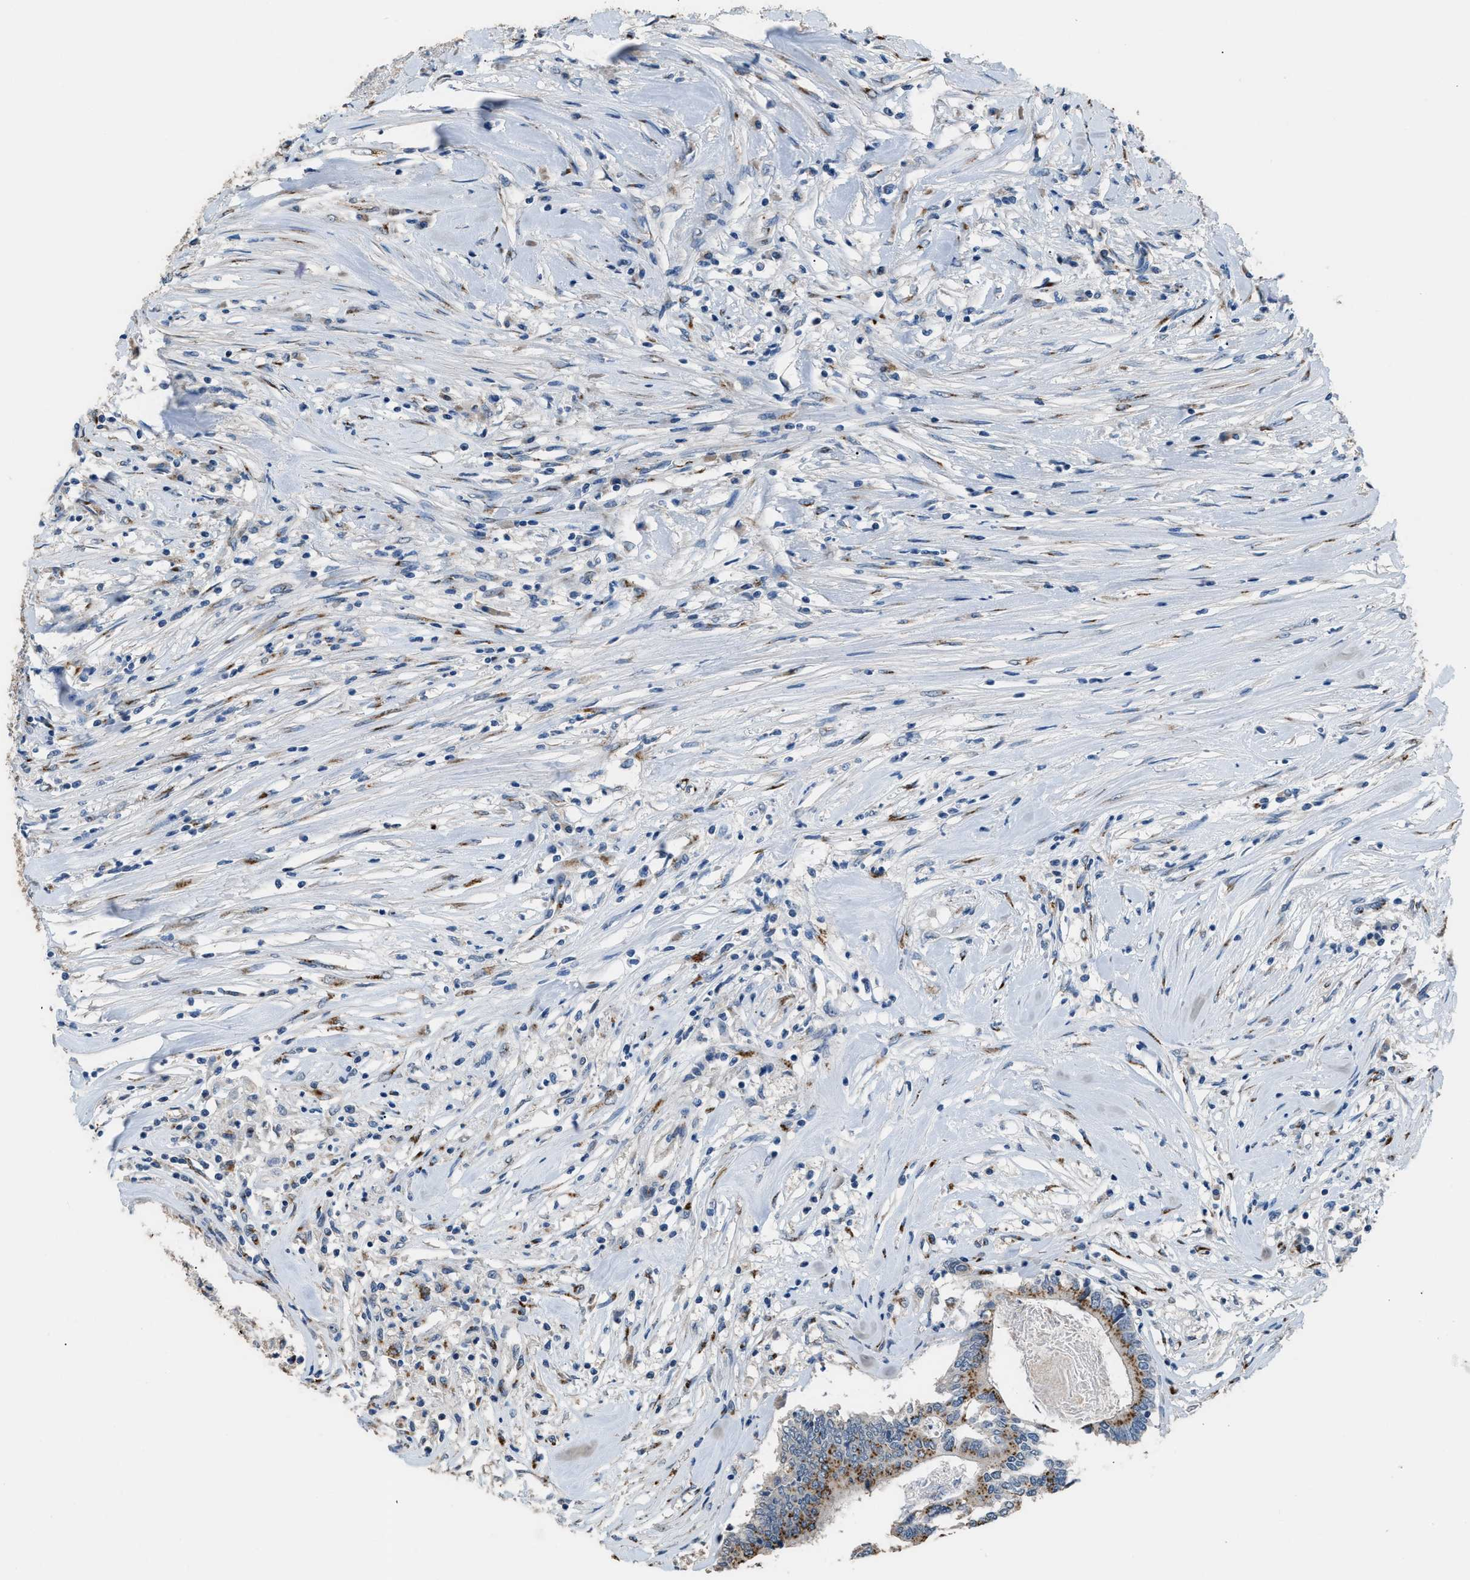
{"staining": {"intensity": "moderate", "quantity": ">75%", "location": "cytoplasmic/membranous"}, "tissue": "colorectal cancer", "cell_type": "Tumor cells", "image_type": "cancer", "snomed": [{"axis": "morphology", "description": "Adenocarcinoma, NOS"}, {"axis": "topography", "description": "Rectum"}], "caption": "Adenocarcinoma (colorectal) was stained to show a protein in brown. There is medium levels of moderate cytoplasmic/membranous positivity in about >75% of tumor cells.", "gene": "GOLM1", "patient": {"sex": "male", "age": 63}}